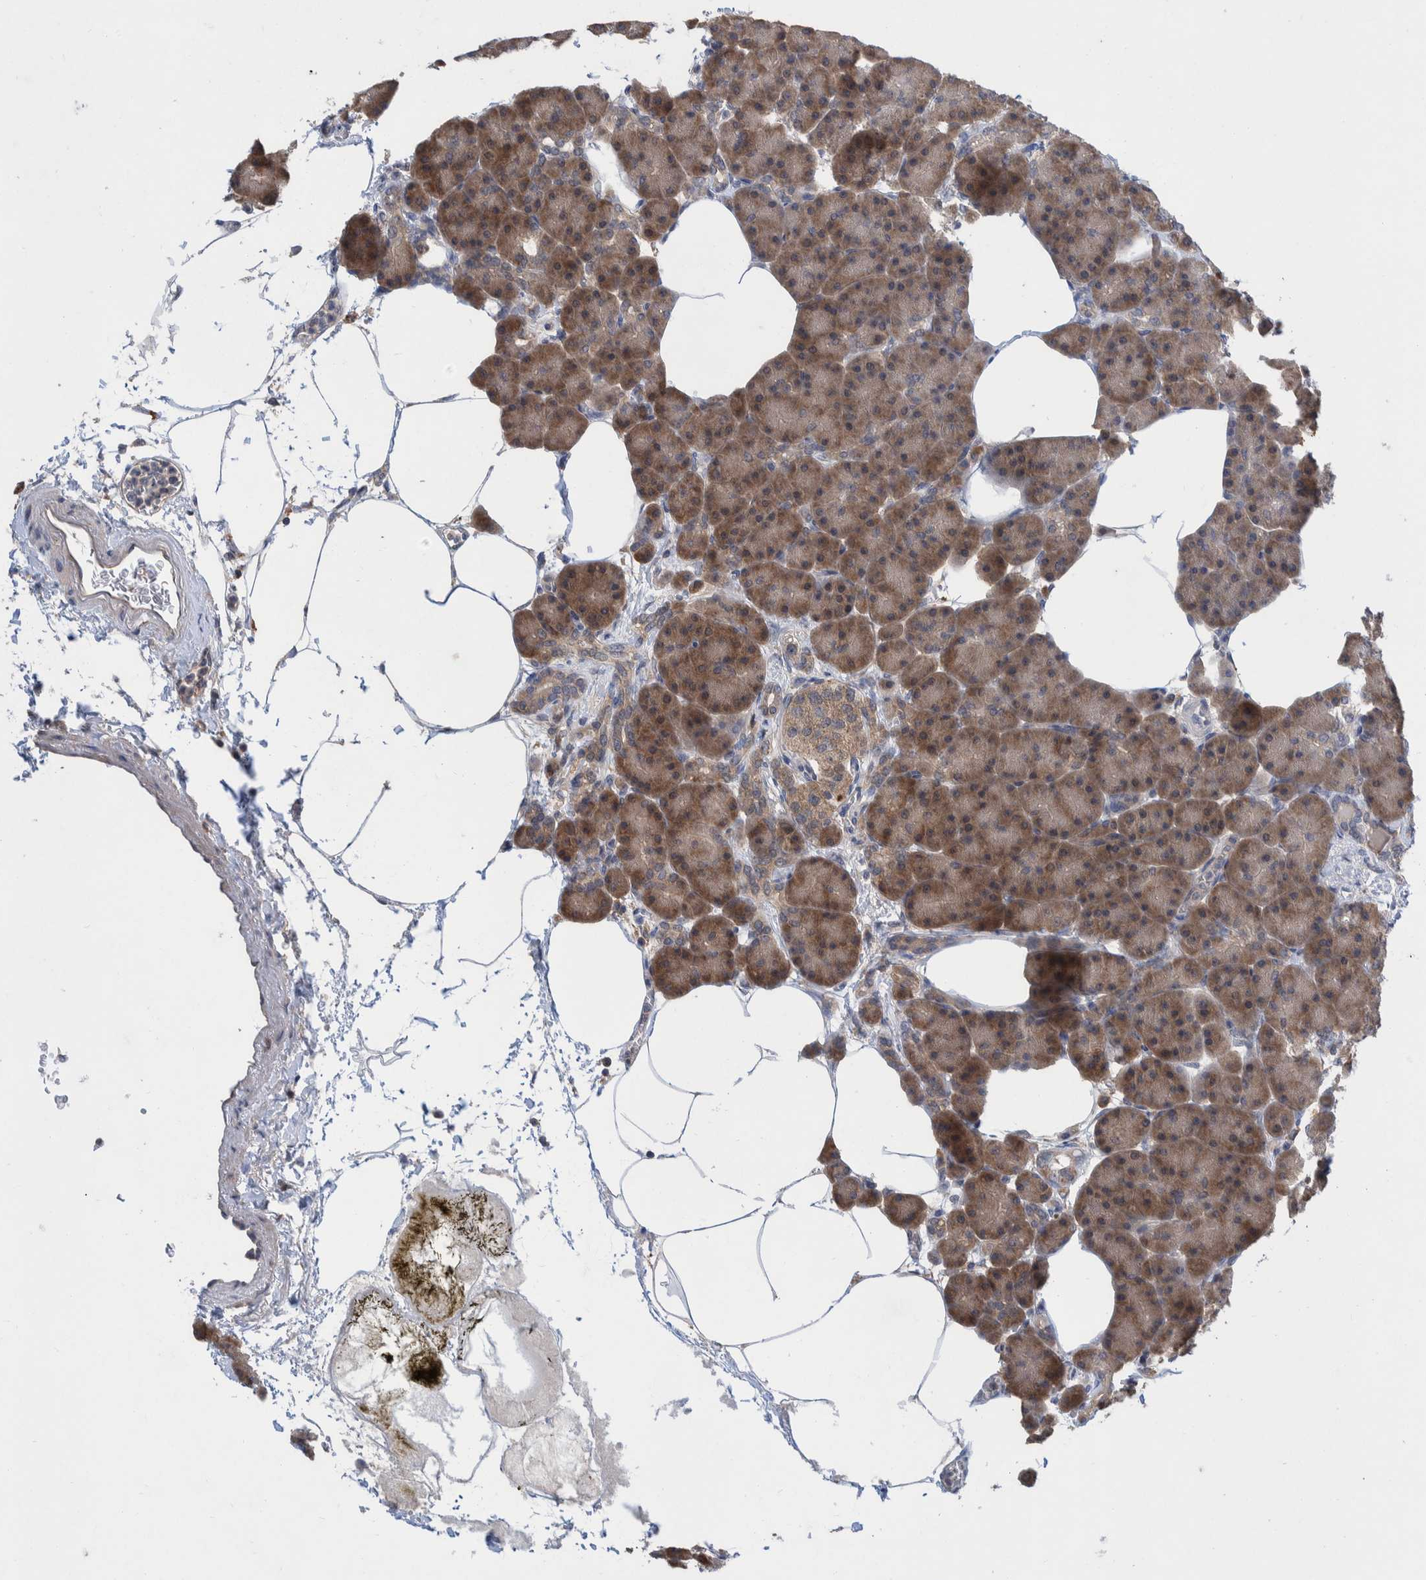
{"staining": {"intensity": "moderate", "quantity": ">75%", "location": "cytoplasmic/membranous"}, "tissue": "pancreas", "cell_type": "Exocrine glandular cells", "image_type": "normal", "snomed": [{"axis": "morphology", "description": "Normal tissue, NOS"}, {"axis": "topography", "description": "Pancreas"}], "caption": "Immunohistochemical staining of benign pancreas demonstrates medium levels of moderate cytoplasmic/membranous expression in approximately >75% of exocrine glandular cells.", "gene": "PLPBP", "patient": {"sex": "female", "age": 70}}